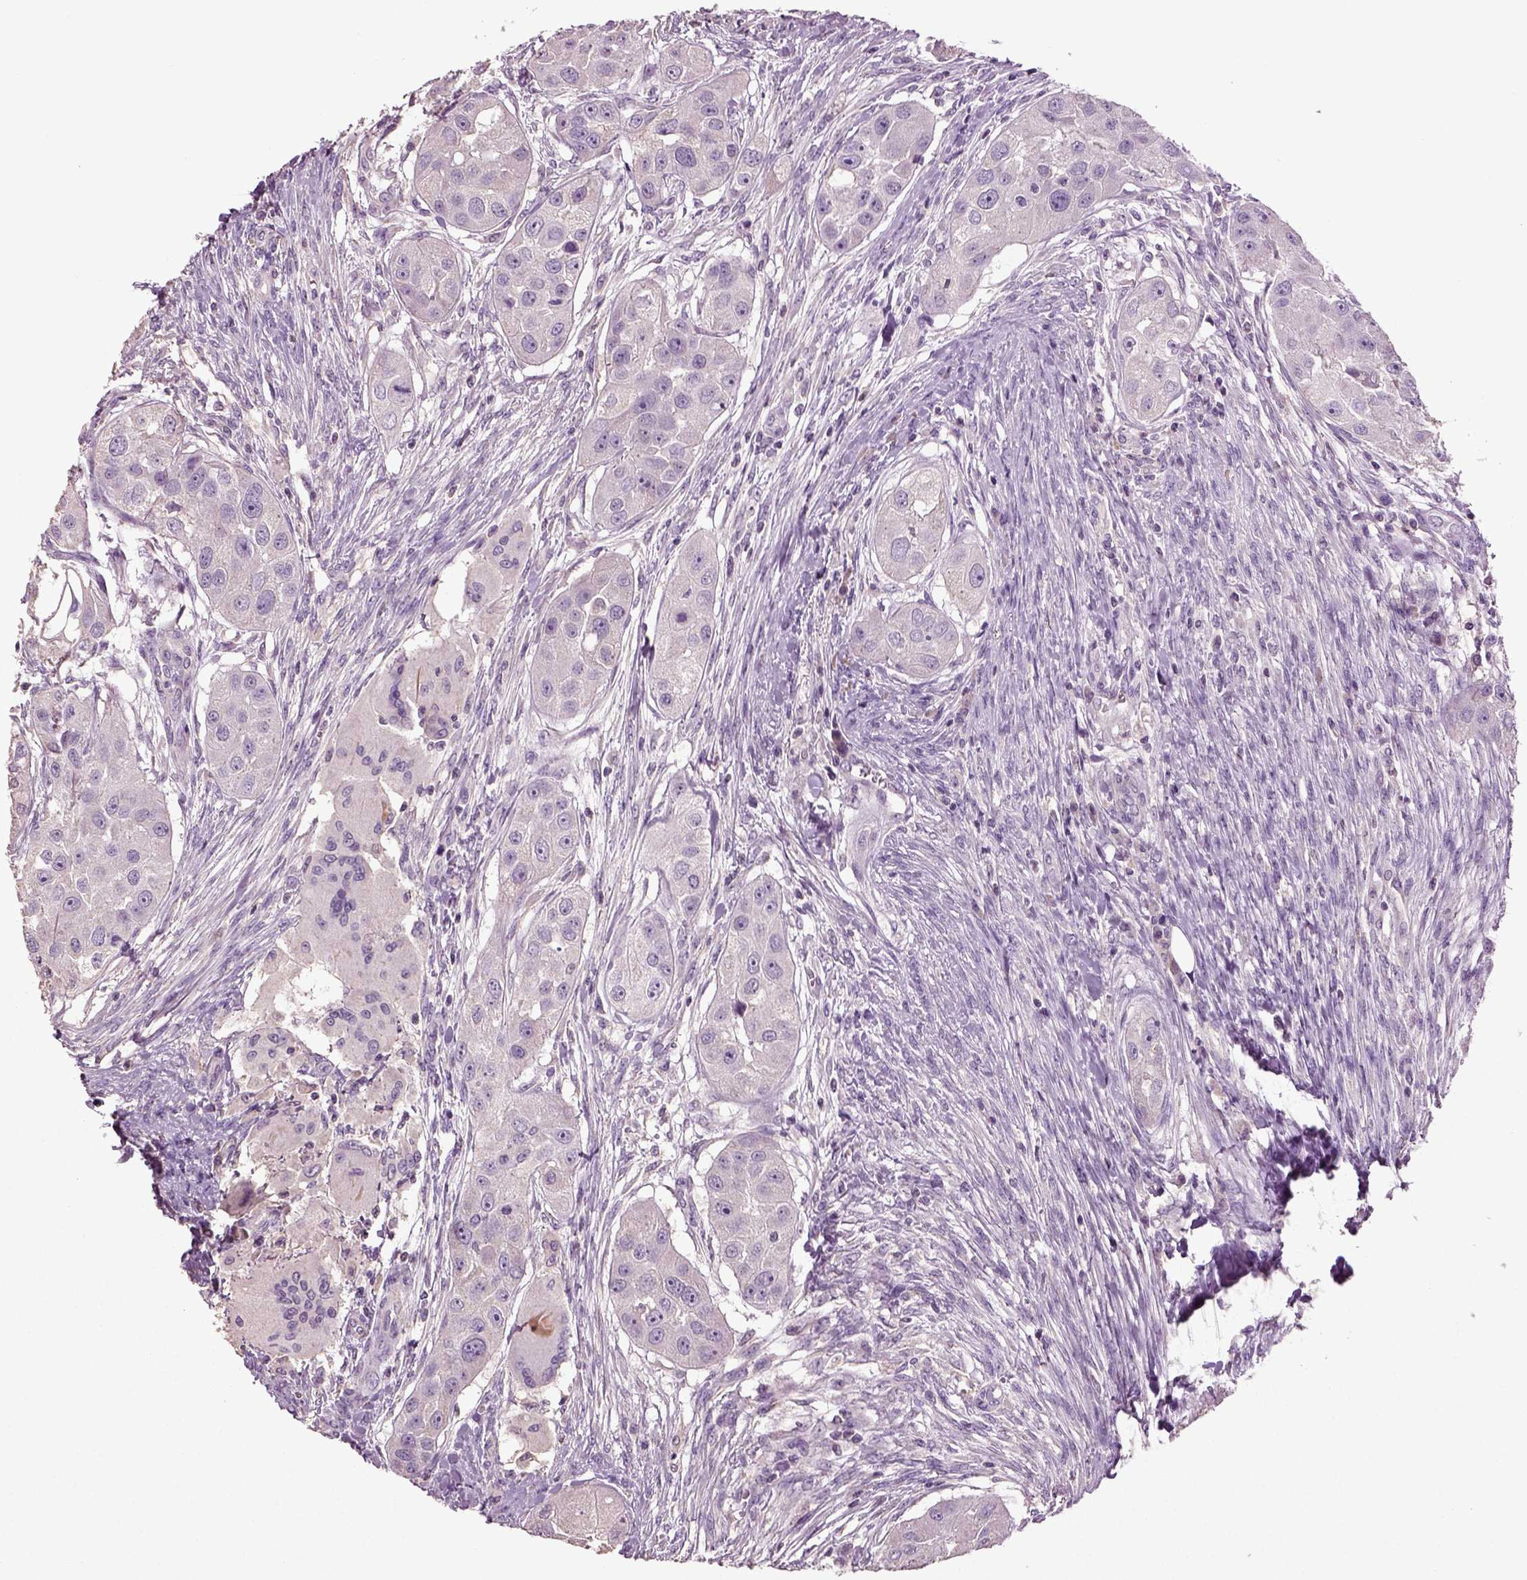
{"staining": {"intensity": "negative", "quantity": "none", "location": "none"}, "tissue": "head and neck cancer", "cell_type": "Tumor cells", "image_type": "cancer", "snomed": [{"axis": "morphology", "description": "Squamous cell carcinoma, NOS"}, {"axis": "topography", "description": "Head-Neck"}], "caption": "Histopathology image shows no significant protein staining in tumor cells of squamous cell carcinoma (head and neck).", "gene": "DEFB118", "patient": {"sex": "male", "age": 51}}